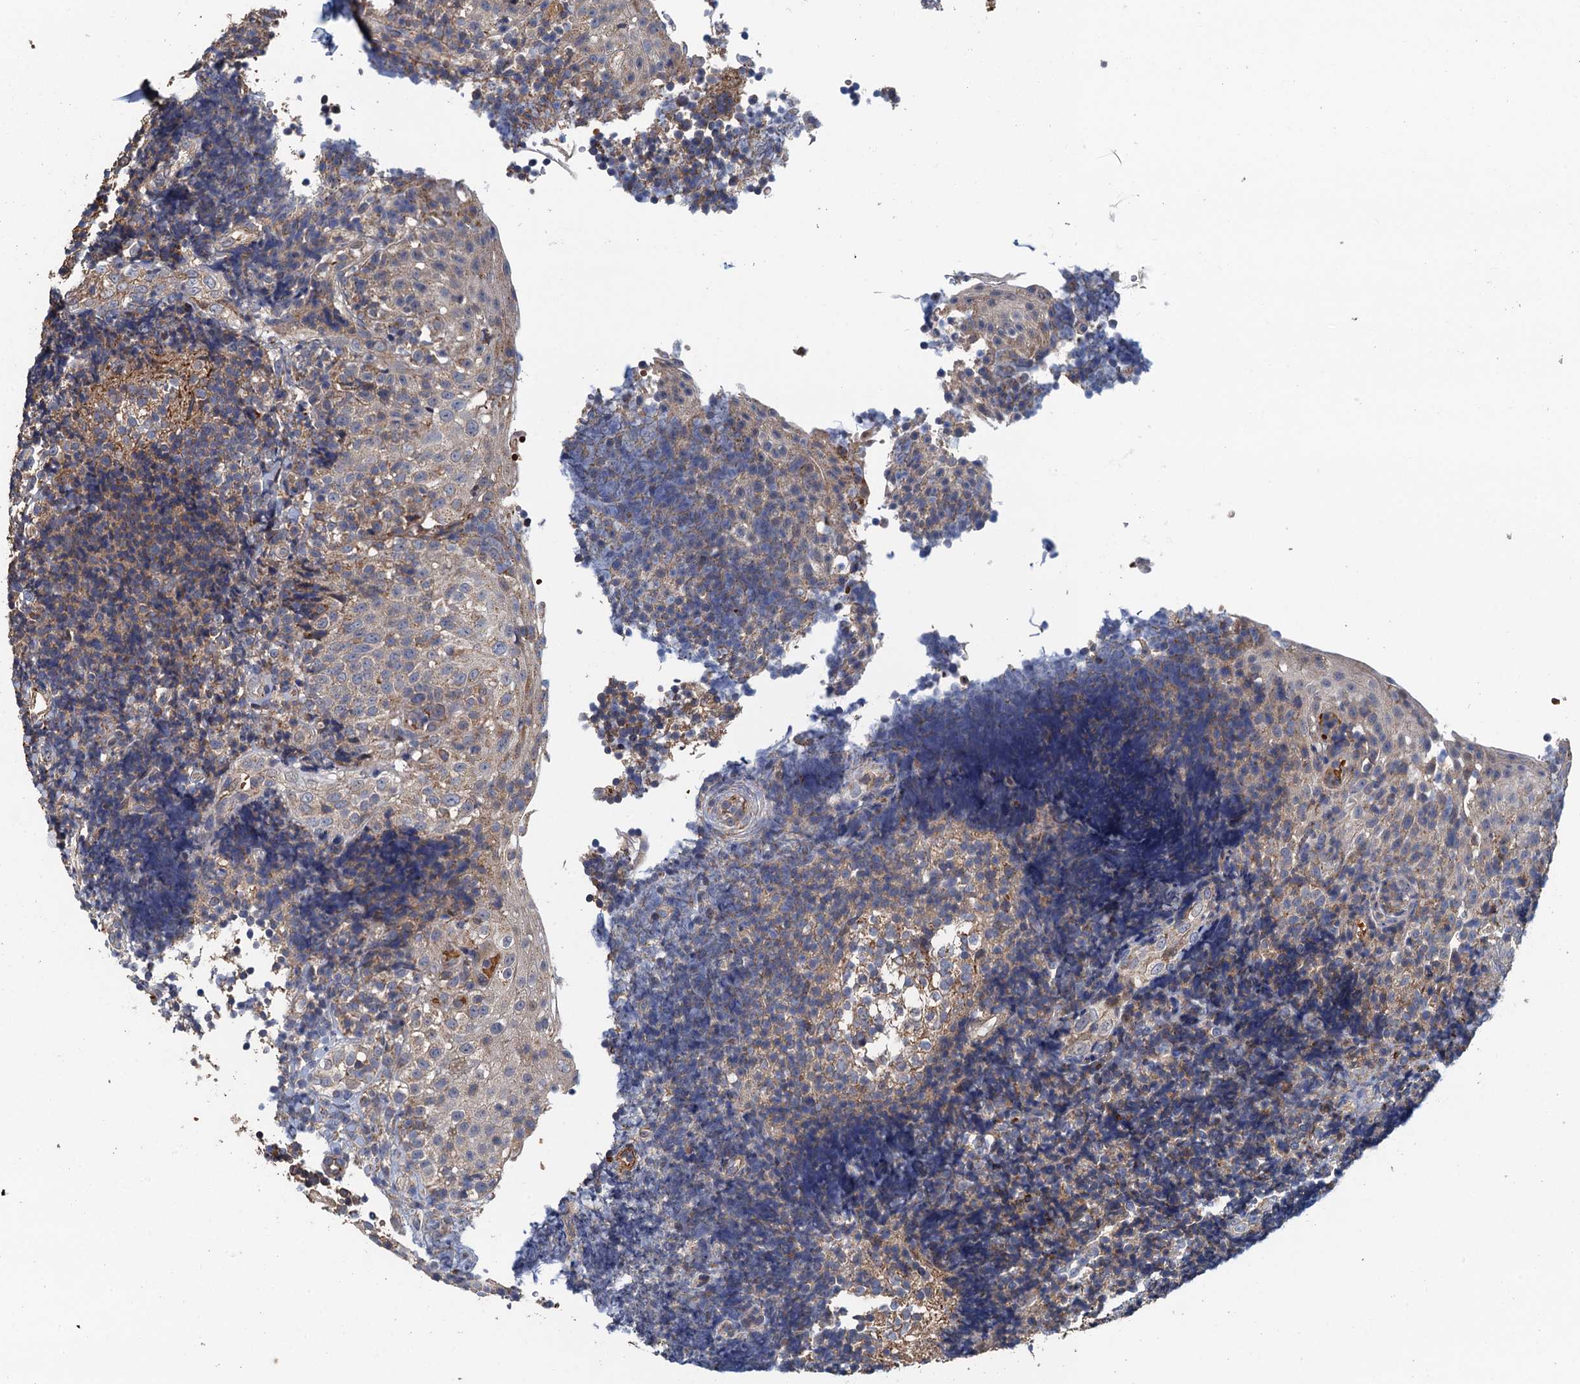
{"staining": {"intensity": "negative", "quantity": "none", "location": "none"}, "tissue": "tonsil", "cell_type": "Germinal center cells", "image_type": "normal", "snomed": [{"axis": "morphology", "description": "Normal tissue, NOS"}, {"axis": "topography", "description": "Tonsil"}], "caption": "Tonsil was stained to show a protein in brown. There is no significant expression in germinal center cells. (DAB immunohistochemistry, high magnification).", "gene": "RSAD2", "patient": {"sex": "female", "age": 40}}